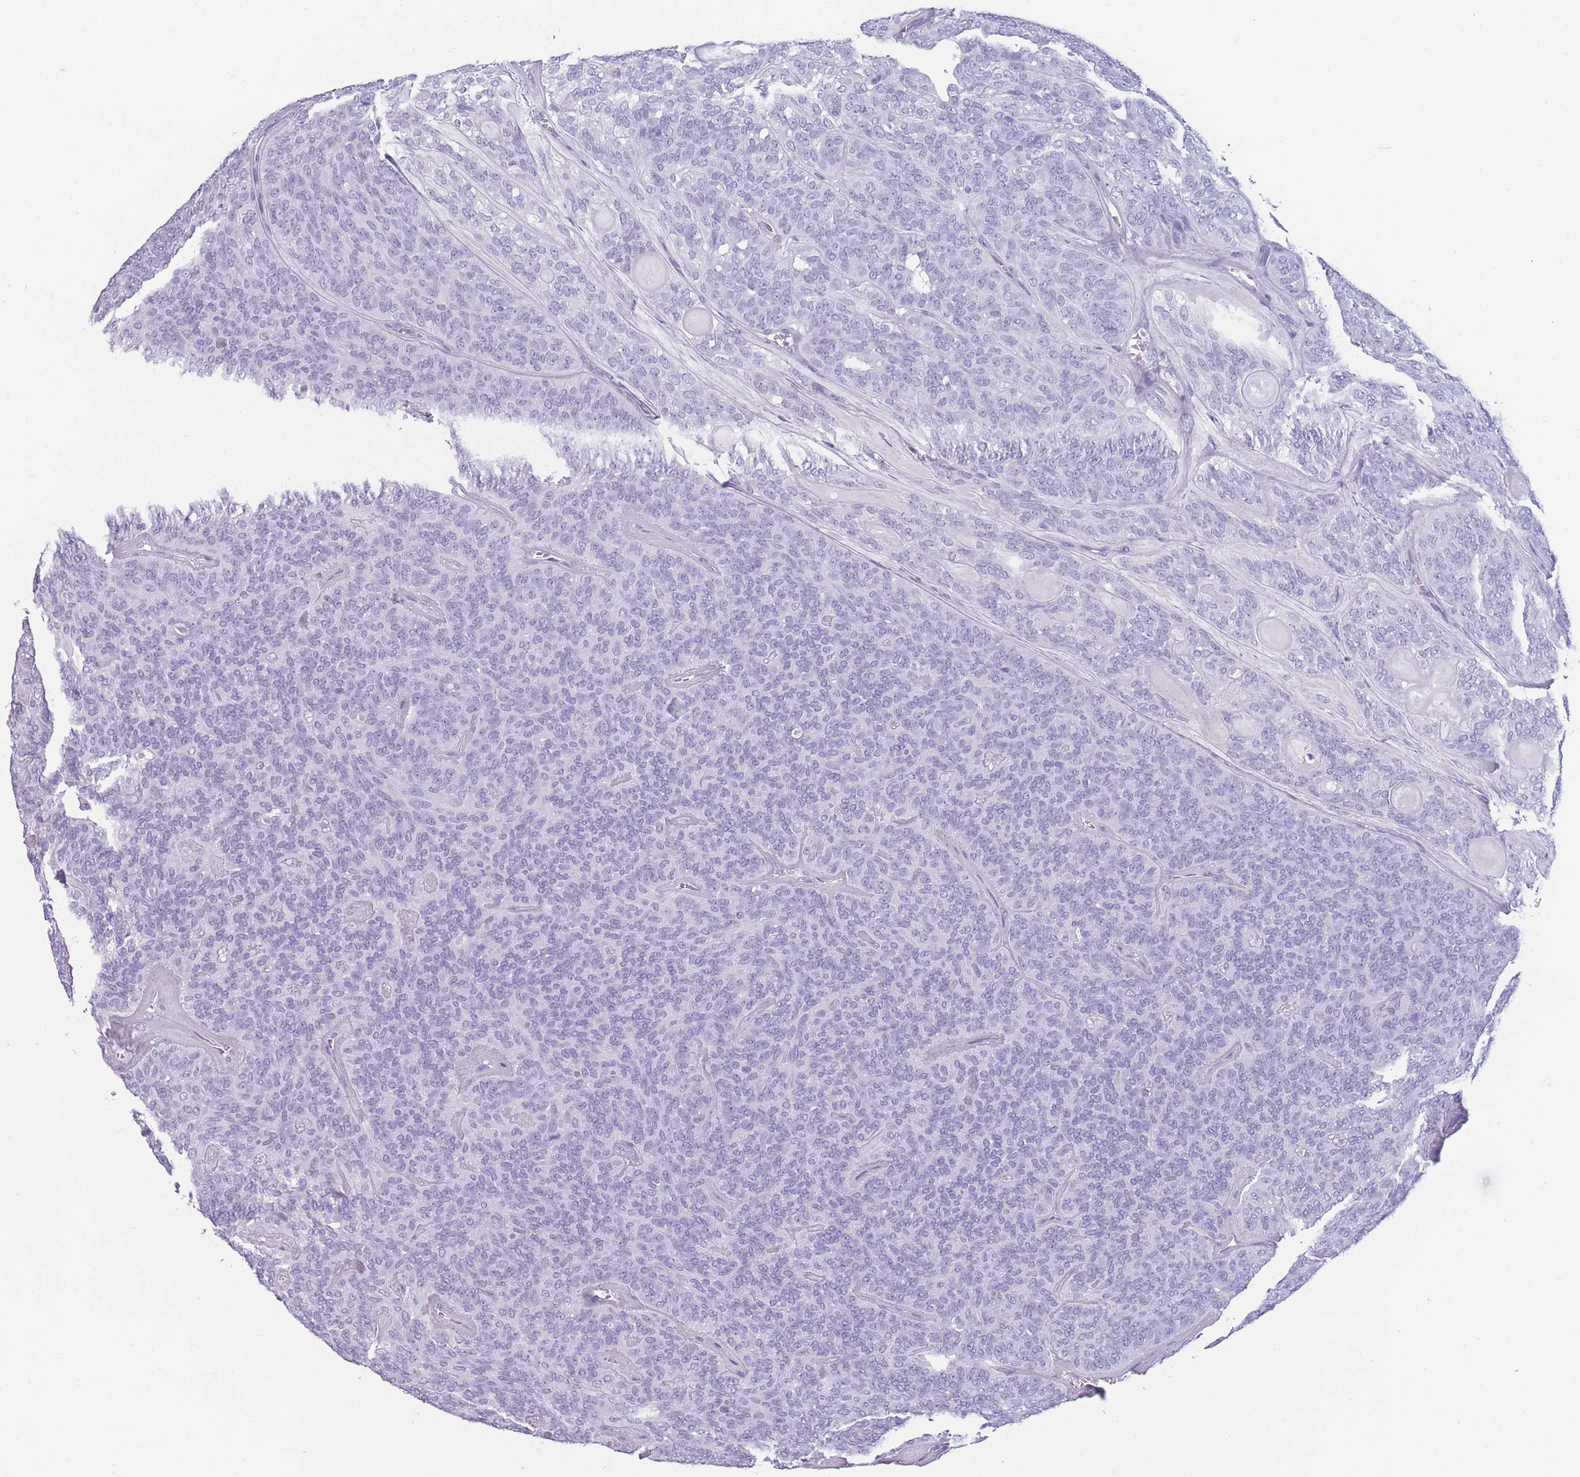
{"staining": {"intensity": "negative", "quantity": "none", "location": "none"}, "tissue": "head and neck cancer", "cell_type": "Tumor cells", "image_type": "cancer", "snomed": [{"axis": "morphology", "description": "Adenocarcinoma, NOS"}, {"axis": "topography", "description": "Head-Neck"}], "caption": "The micrograph displays no significant staining in tumor cells of head and neck cancer (adenocarcinoma).", "gene": "TNFSF11", "patient": {"sex": "male", "age": 66}}